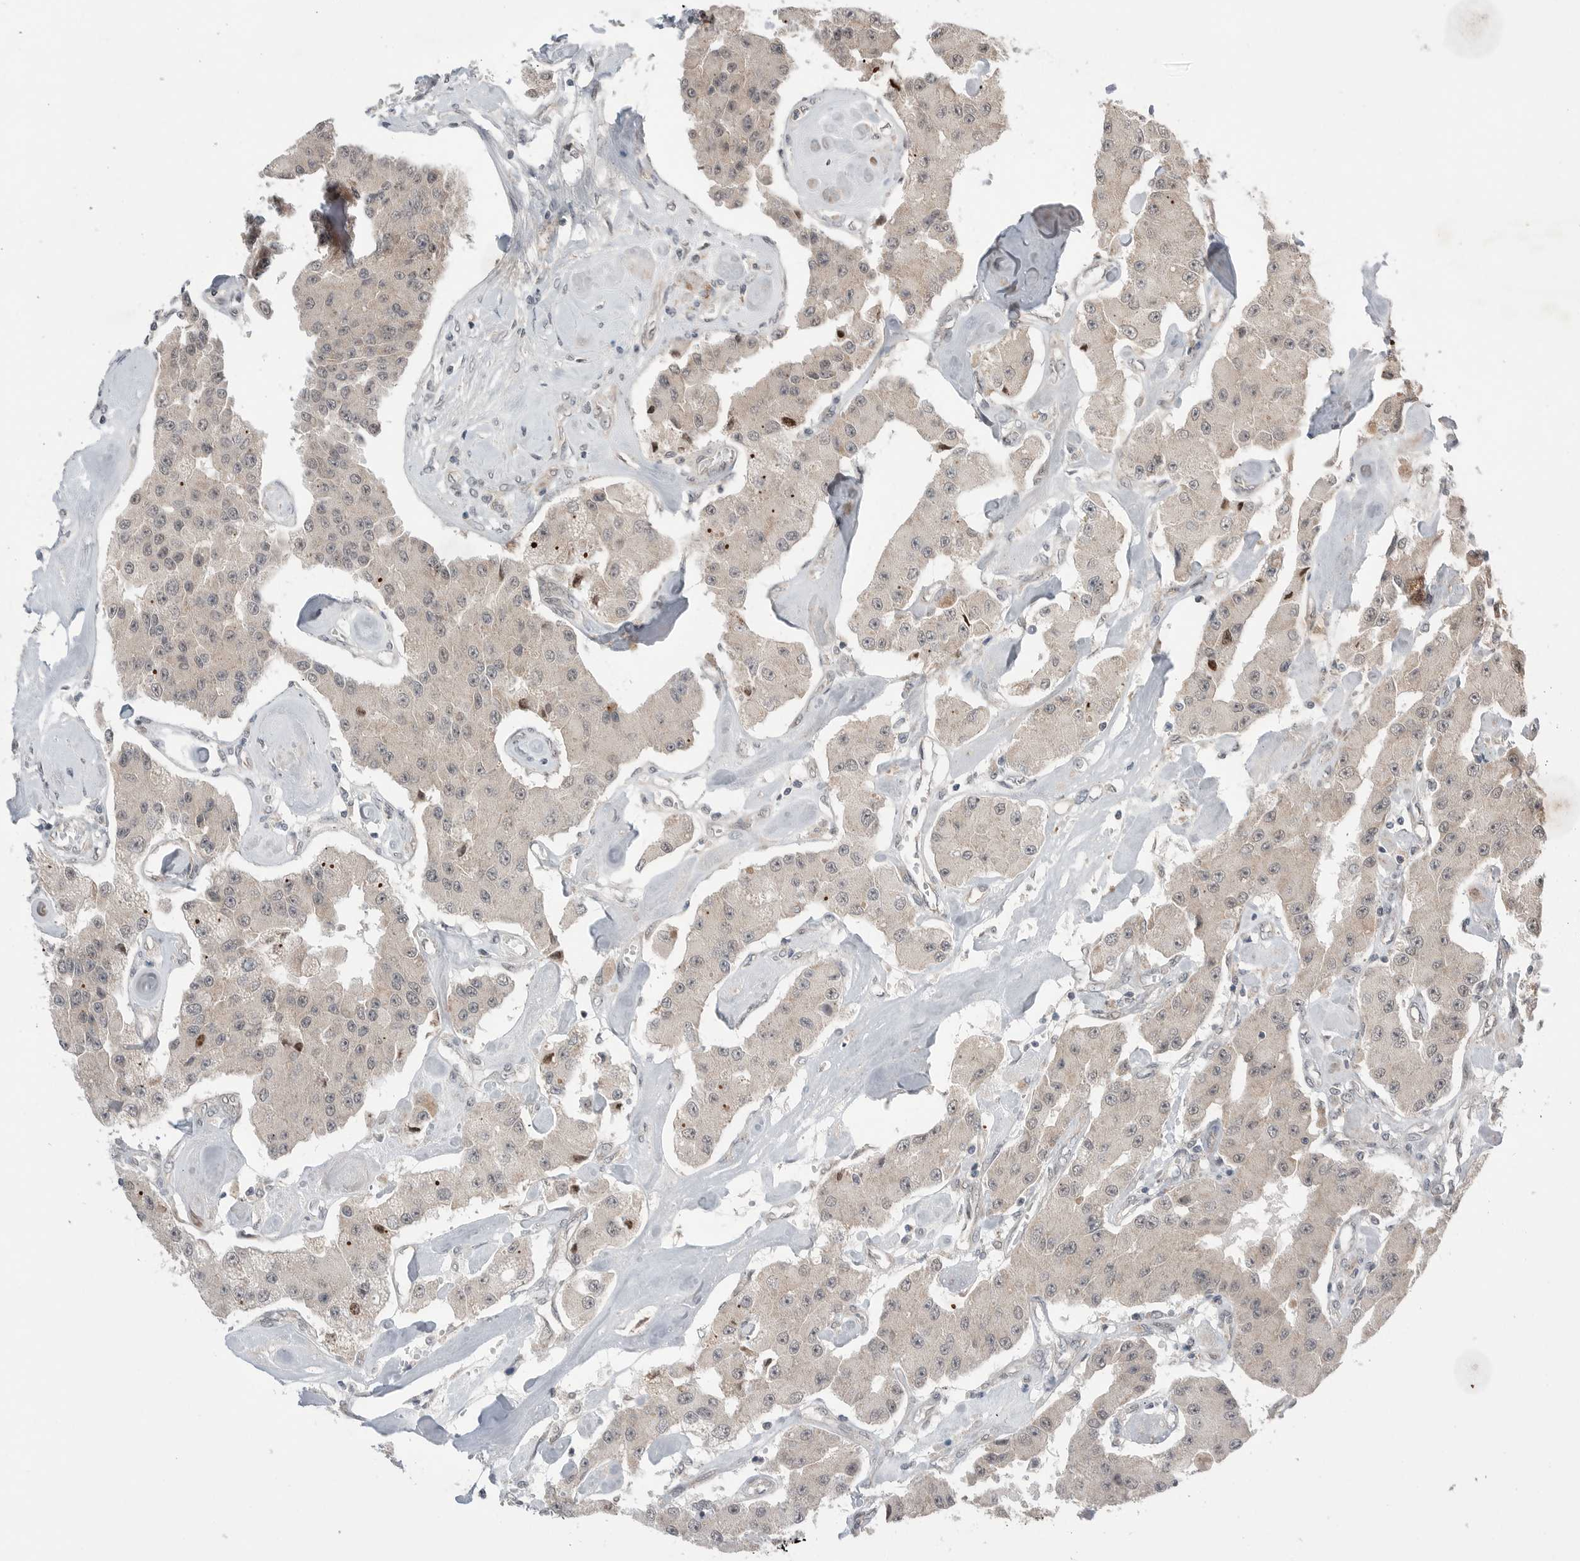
{"staining": {"intensity": "weak", "quantity": "25%-75%", "location": "cytoplasmic/membranous"}, "tissue": "carcinoid", "cell_type": "Tumor cells", "image_type": "cancer", "snomed": [{"axis": "morphology", "description": "Carcinoid, malignant, NOS"}, {"axis": "topography", "description": "Pancreas"}], "caption": "Malignant carcinoid tissue shows weak cytoplasmic/membranous positivity in about 25%-75% of tumor cells, visualized by immunohistochemistry.", "gene": "NTAQ1", "patient": {"sex": "male", "age": 41}}